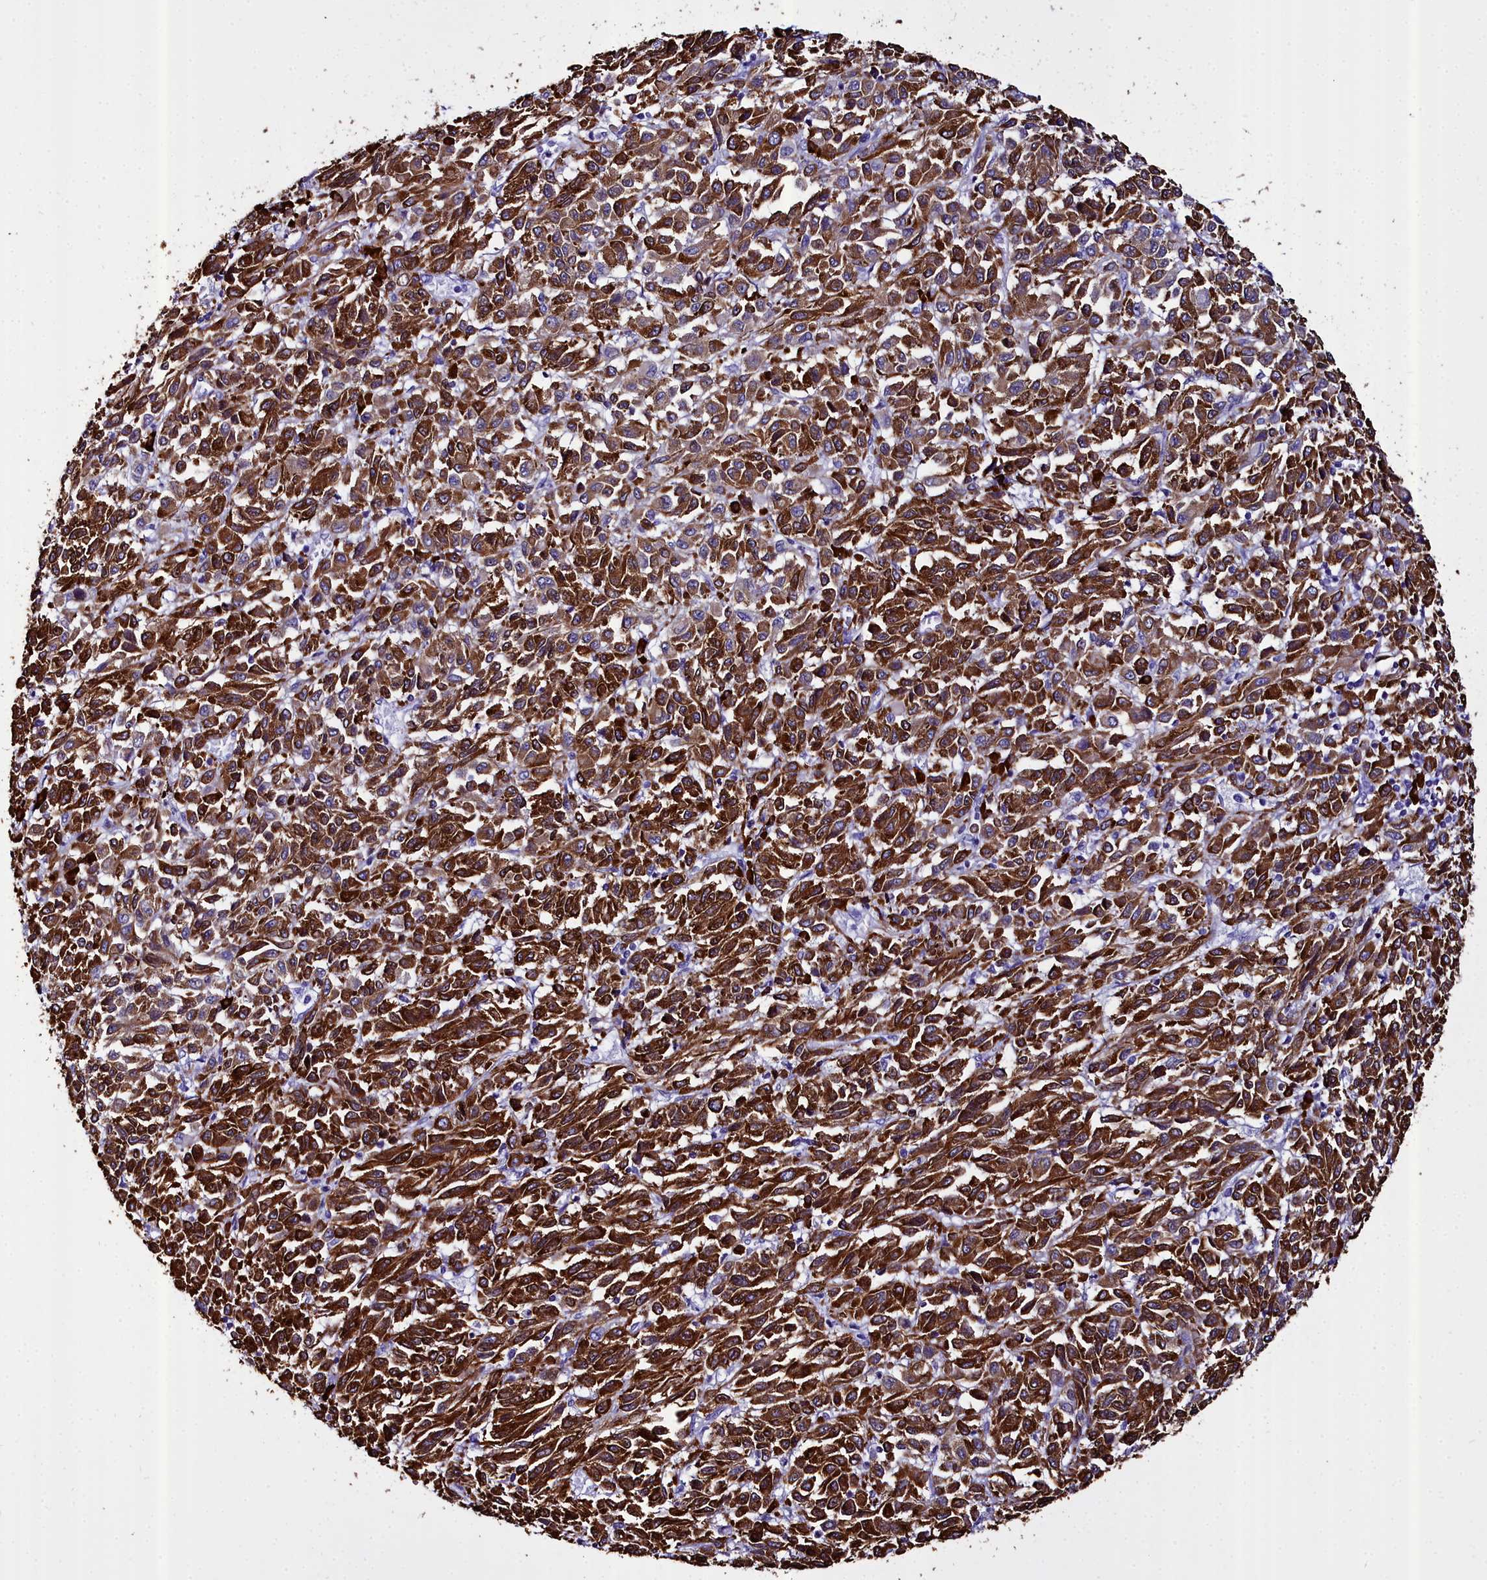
{"staining": {"intensity": "strong", "quantity": ">75%", "location": "cytoplasmic/membranous"}, "tissue": "melanoma", "cell_type": "Tumor cells", "image_type": "cancer", "snomed": [{"axis": "morphology", "description": "Malignant melanoma, Metastatic site"}, {"axis": "topography", "description": "Lung"}], "caption": "Immunohistochemistry histopathology image of neoplastic tissue: malignant melanoma (metastatic site) stained using IHC exhibits high levels of strong protein expression localized specifically in the cytoplasmic/membranous of tumor cells, appearing as a cytoplasmic/membranous brown color.", "gene": "TXNDC5", "patient": {"sex": "male", "age": 64}}